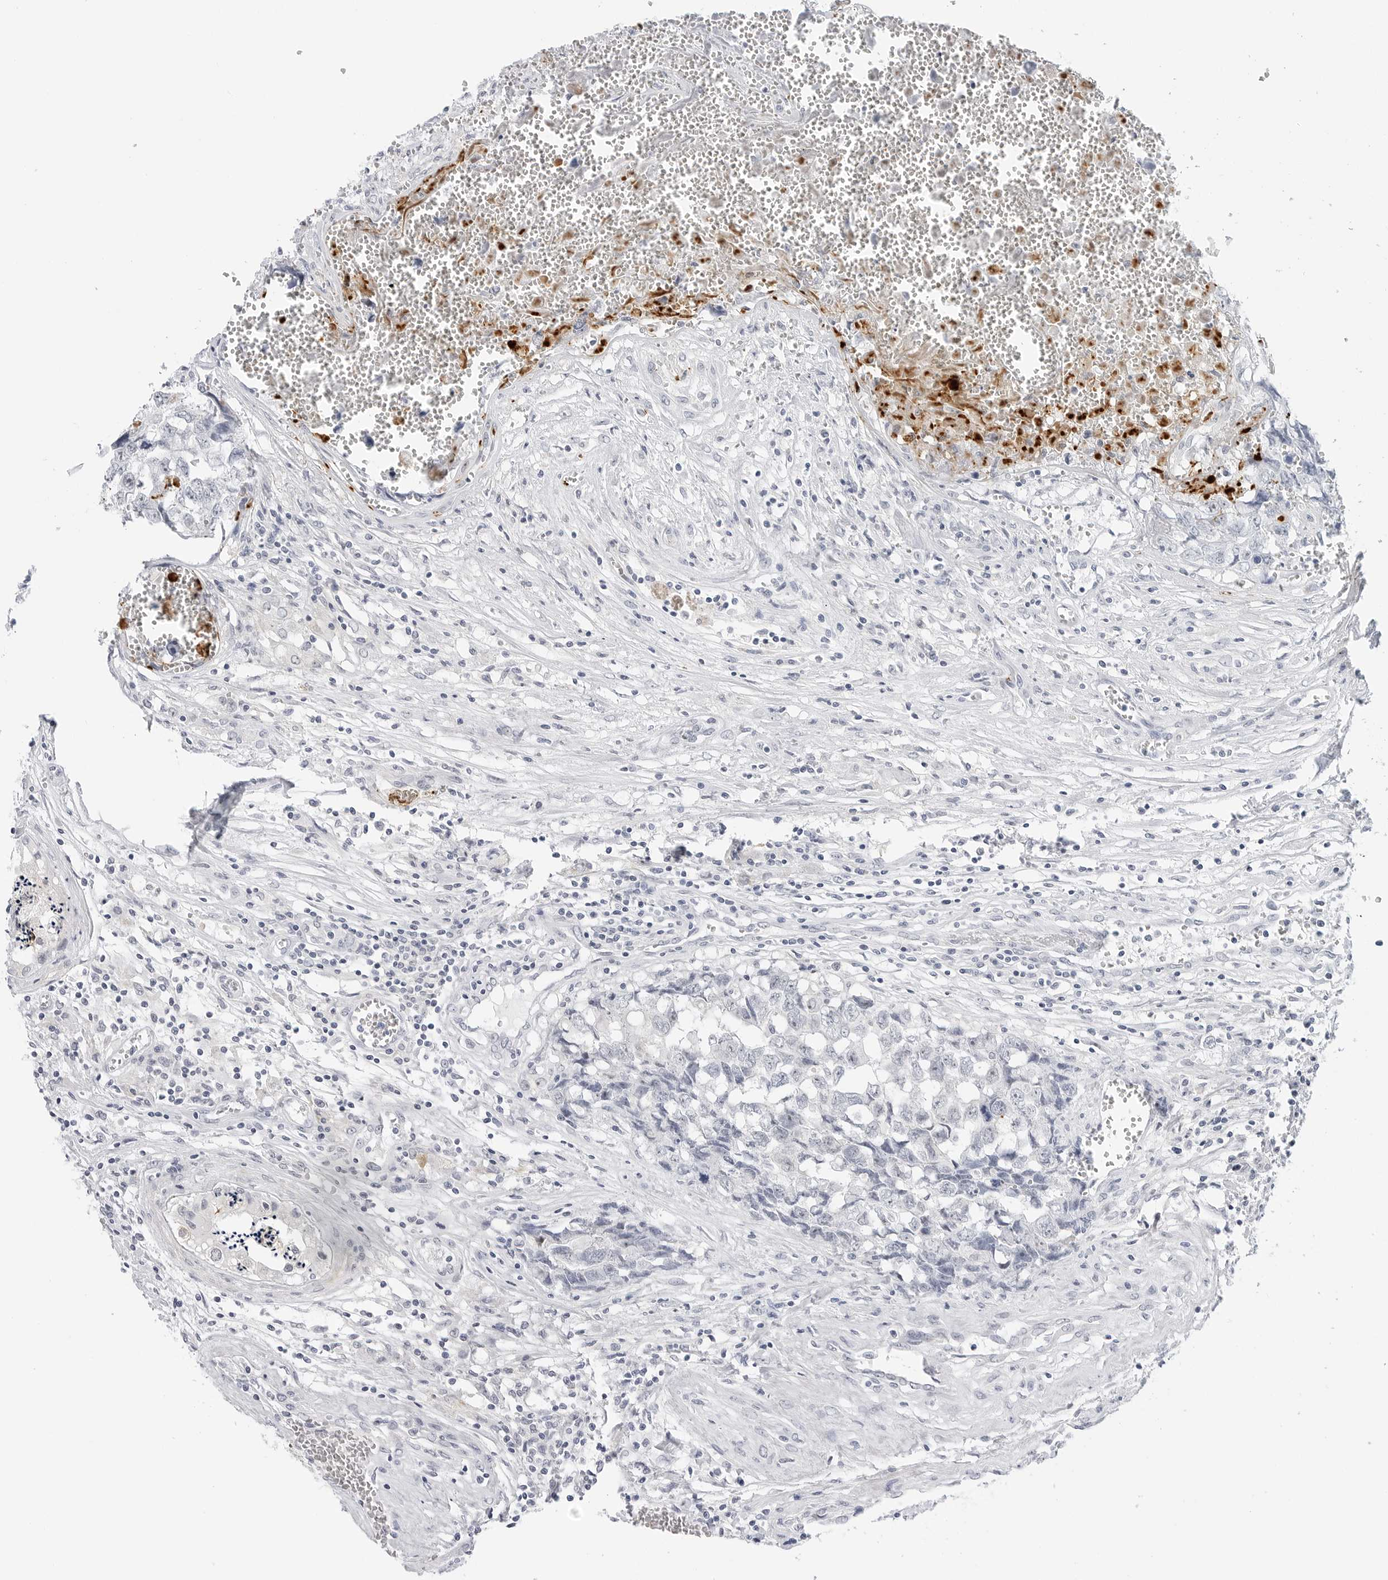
{"staining": {"intensity": "negative", "quantity": "none", "location": "none"}, "tissue": "testis cancer", "cell_type": "Tumor cells", "image_type": "cancer", "snomed": [{"axis": "morphology", "description": "Carcinoma, Embryonal, NOS"}, {"axis": "topography", "description": "Testis"}], "caption": "Protein analysis of testis embryonal carcinoma displays no significant staining in tumor cells. Nuclei are stained in blue.", "gene": "MAP2K5", "patient": {"sex": "male", "age": 31}}